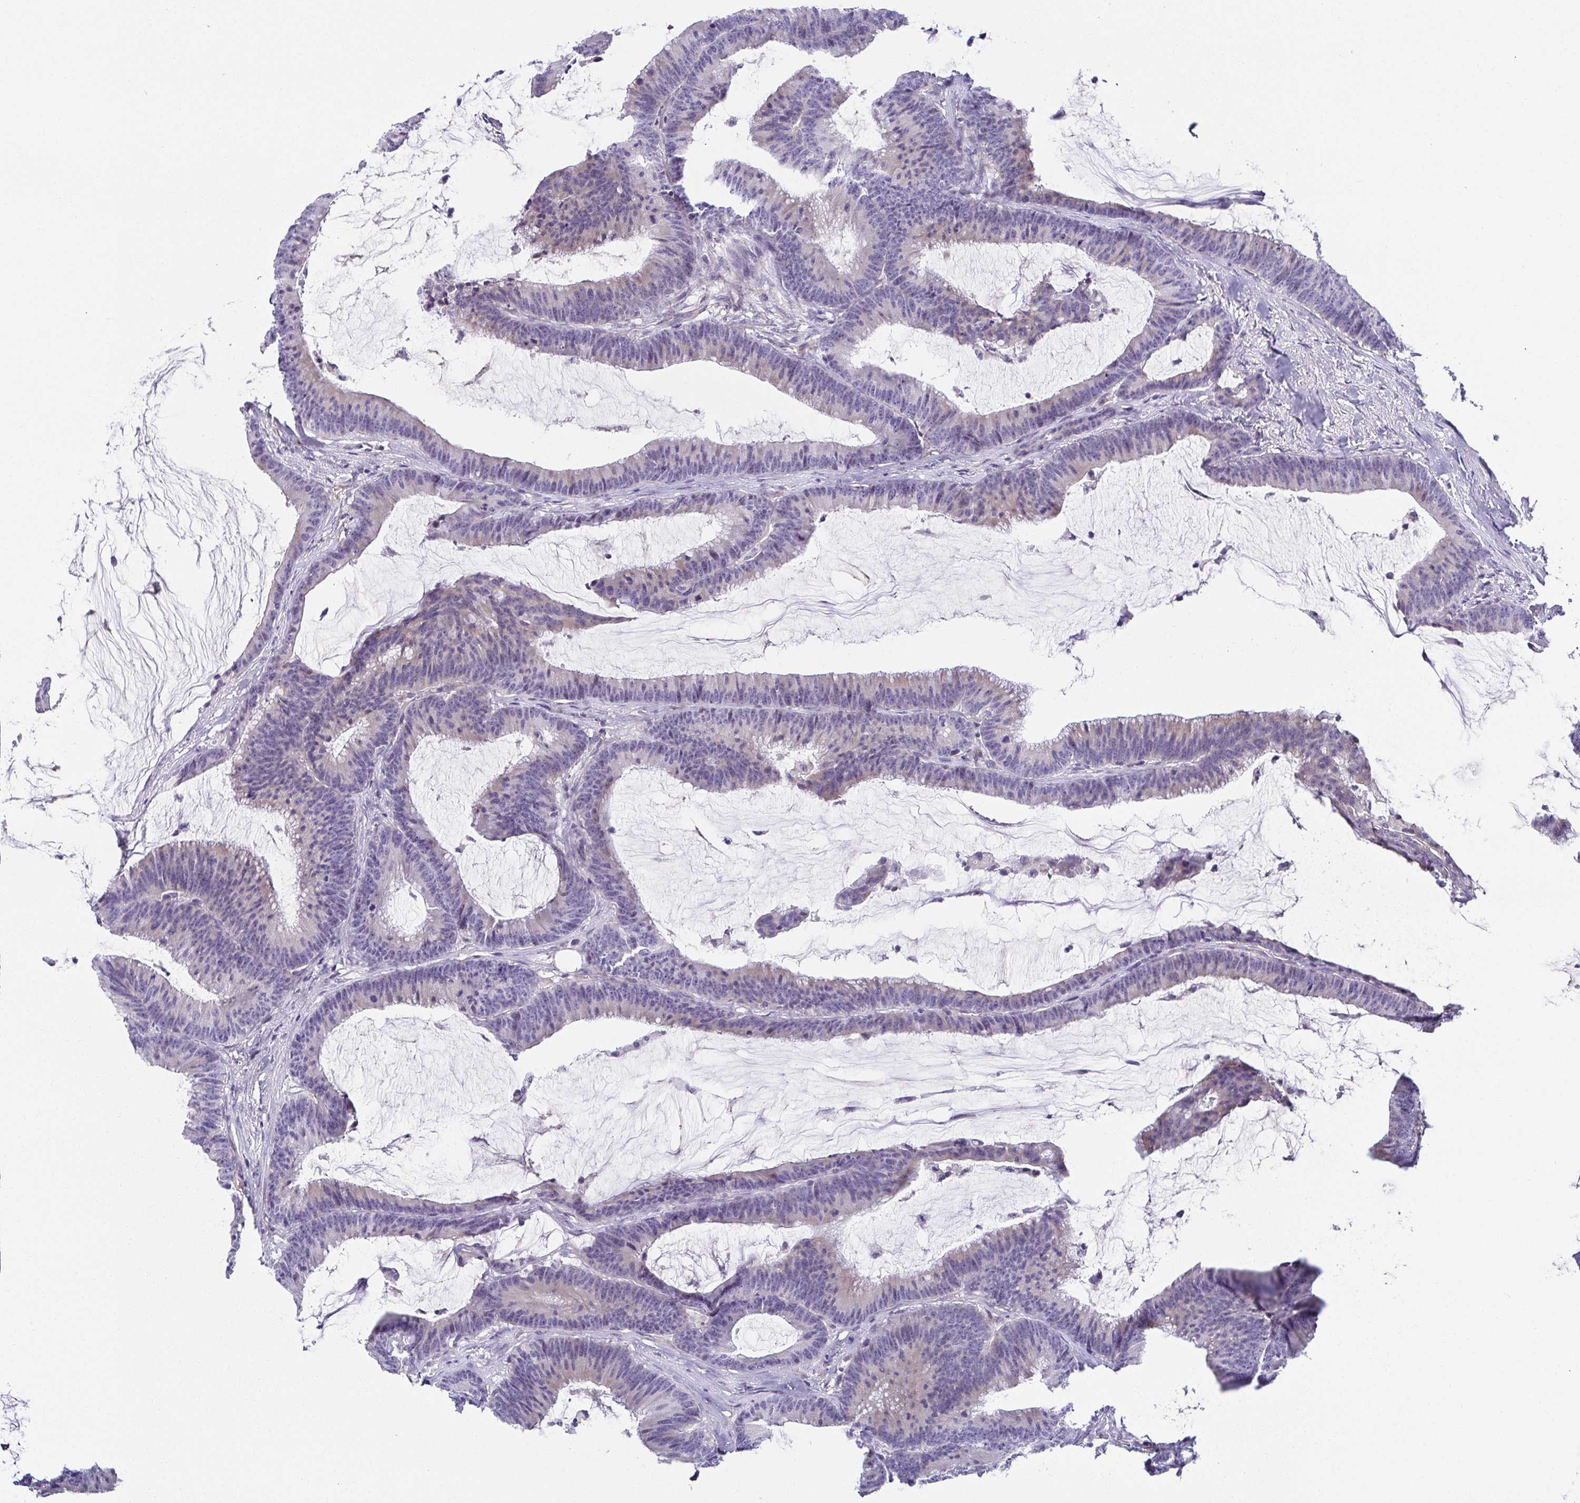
{"staining": {"intensity": "negative", "quantity": "none", "location": "none"}, "tissue": "colorectal cancer", "cell_type": "Tumor cells", "image_type": "cancer", "snomed": [{"axis": "morphology", "description": "Adenocarcinoma, NOS"}, {"axis": "topography", "description": "Colon"}], "caption": "Protein analysis of colorectal cancer (adenocarcinoma) reveals no significant expression in tumor cells.", "gene": "FAM162B", "patient": {"sex": "female", "age": 78}}